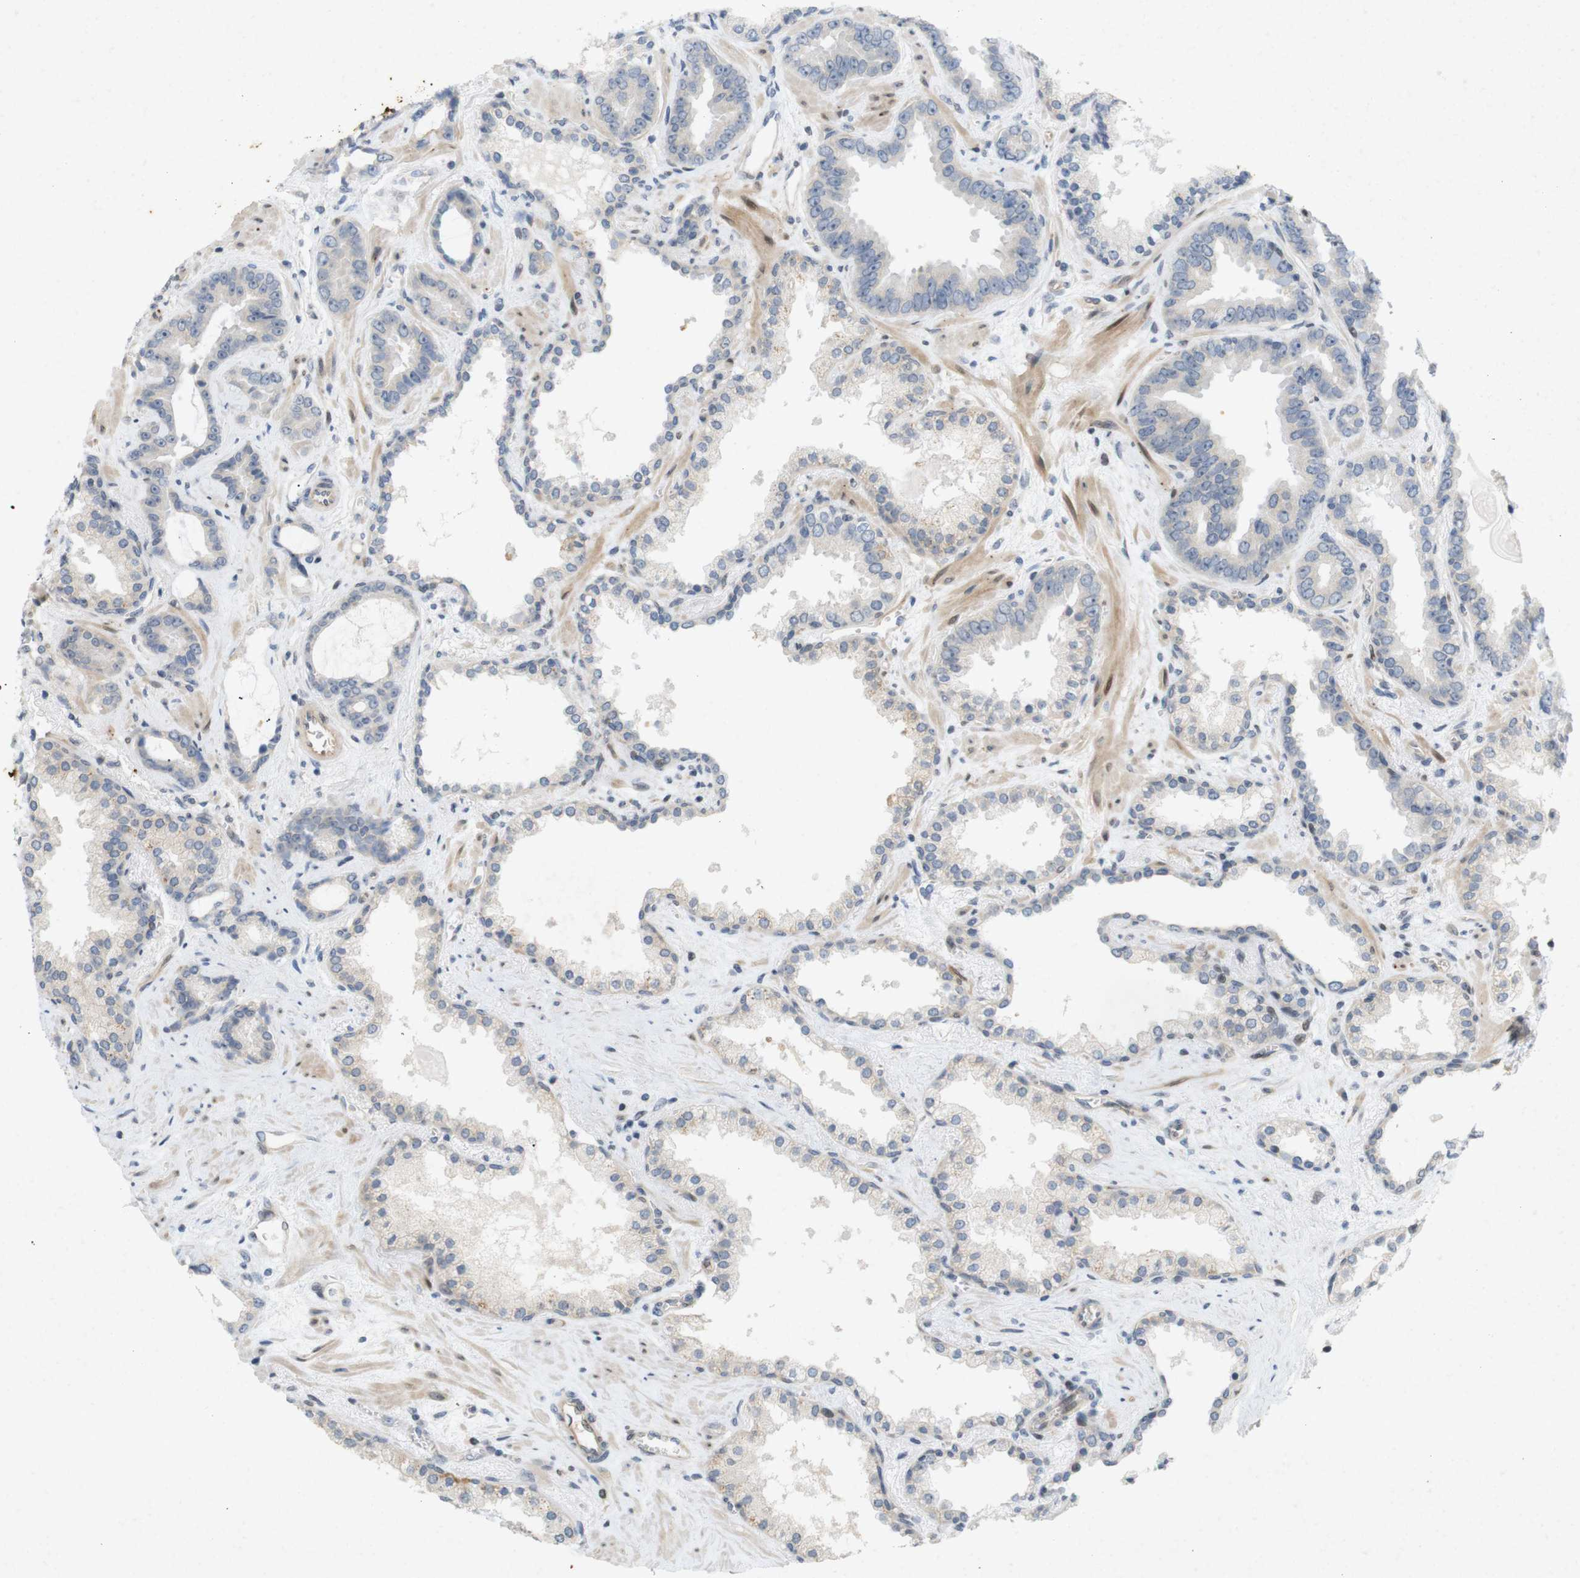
{"staining": {"intensity": "negative", "quantity": "none", "location": "none"}, "tissue": "prostate cancer", "cell_type": "Tumor cells", "image_type": "cancer", "snomed": [{"axis": "morphology", "description": "Adenocarcinoma, Low grade"}, {"axis": "topography", "description": "Prostate"}], "caption": "A high-resolution micrograph shows immunohistochemistry (IHC) staining of prostate adenocarcinoma (low-grade), which shows no significant positivity in tumor cells. (DAB IHC with hematoxylin counter stain).", "gene": "PPP1R14A", "patient": {"sex": "male", "age": 60}}